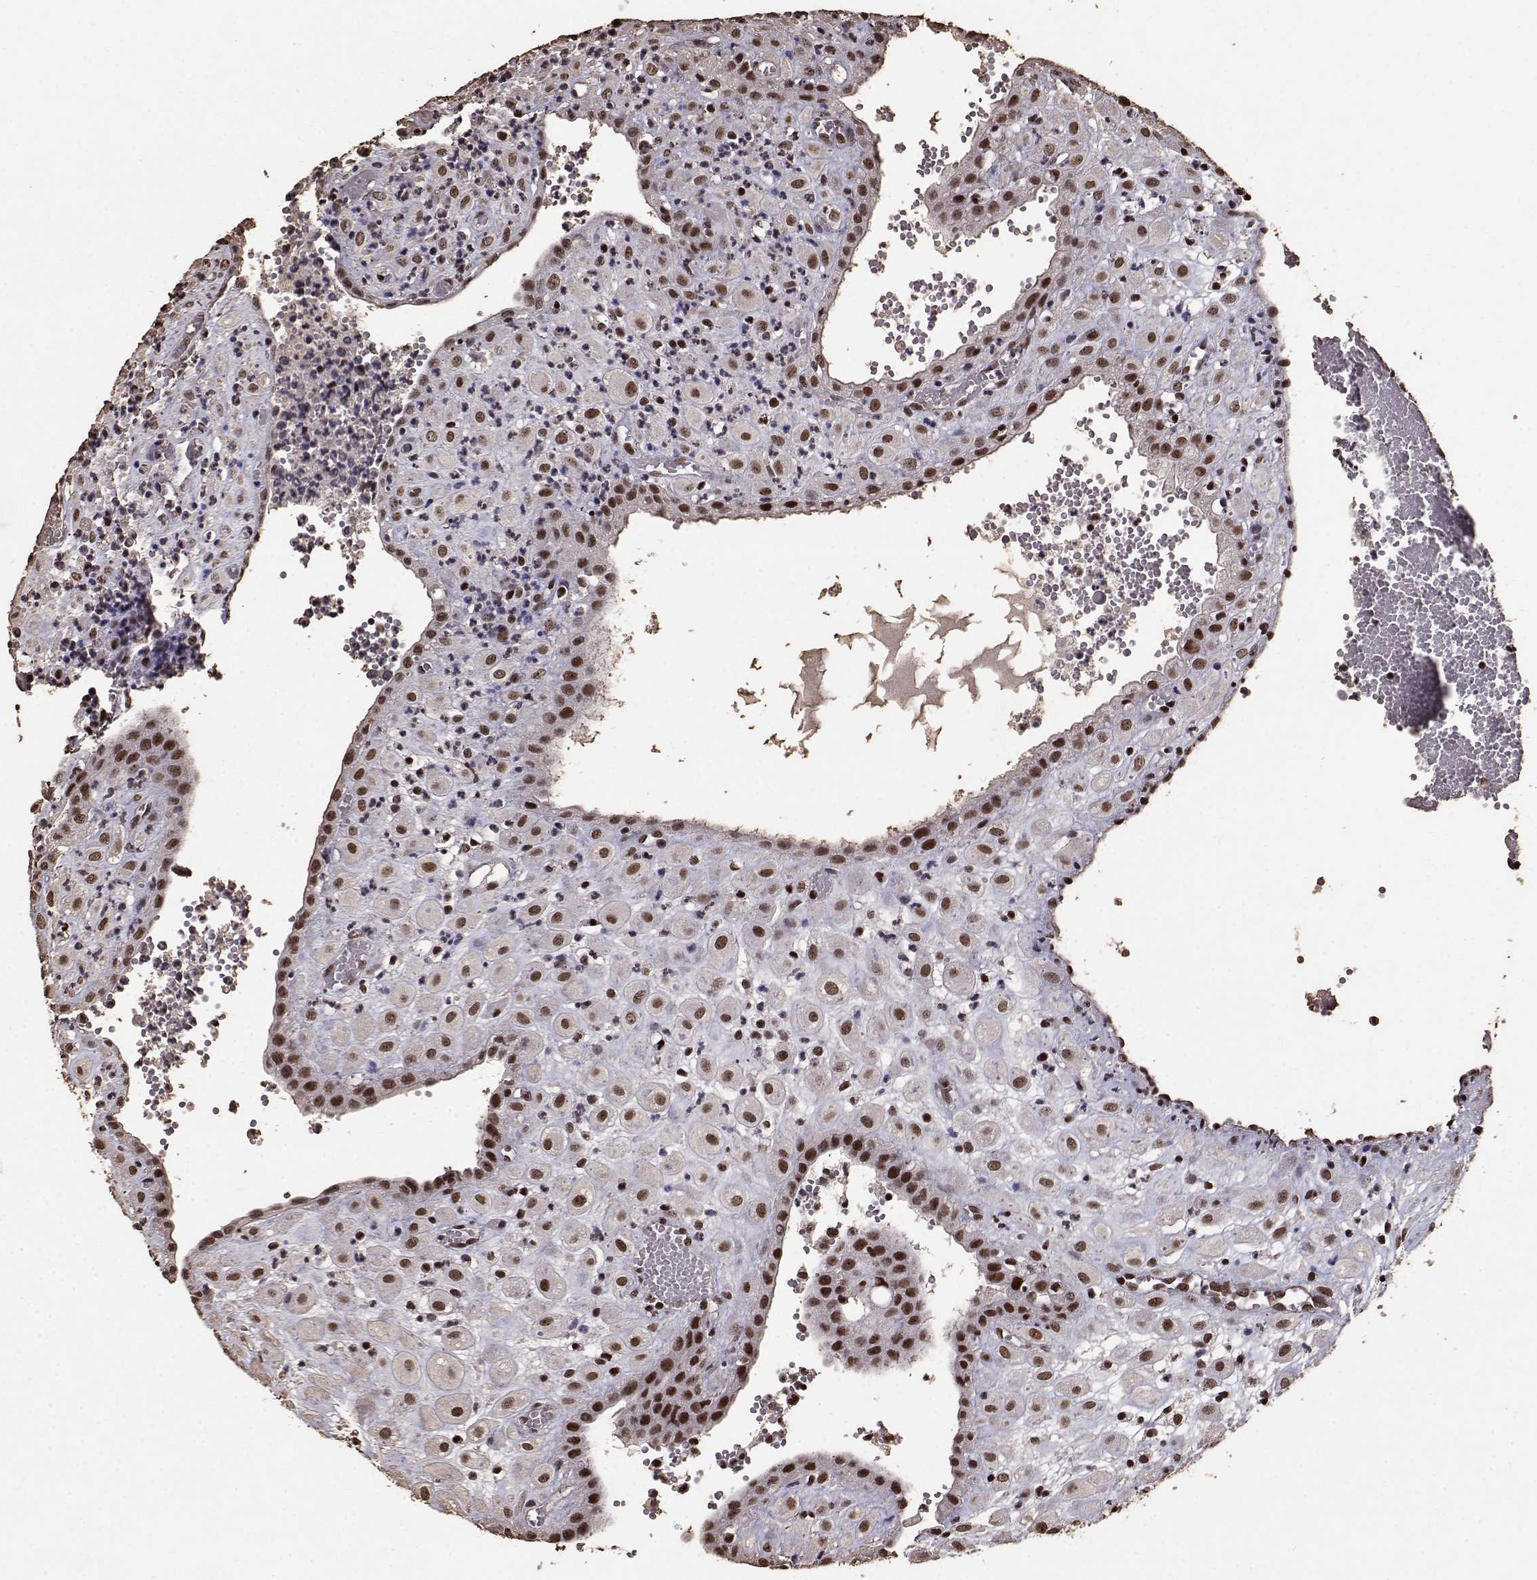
{"staining": {"intensity": "strong", "quantity": ">75%", "location": "nuclear"}, "tissue": "placenta", "cell_type": "Decidual cells", "image_type": "normal", "snomed": [{"axis": "morphology", "description": "Normal tissue, NOS"}, {"axis": "topography", "description": "Placenta"}], "caption": "A high amount of strong nuclear staining is appreciated in approximately >75% of decidual cells in benign placenta.", "gene": "TOE1", "patient": {"sex": "female", "age": 24}}